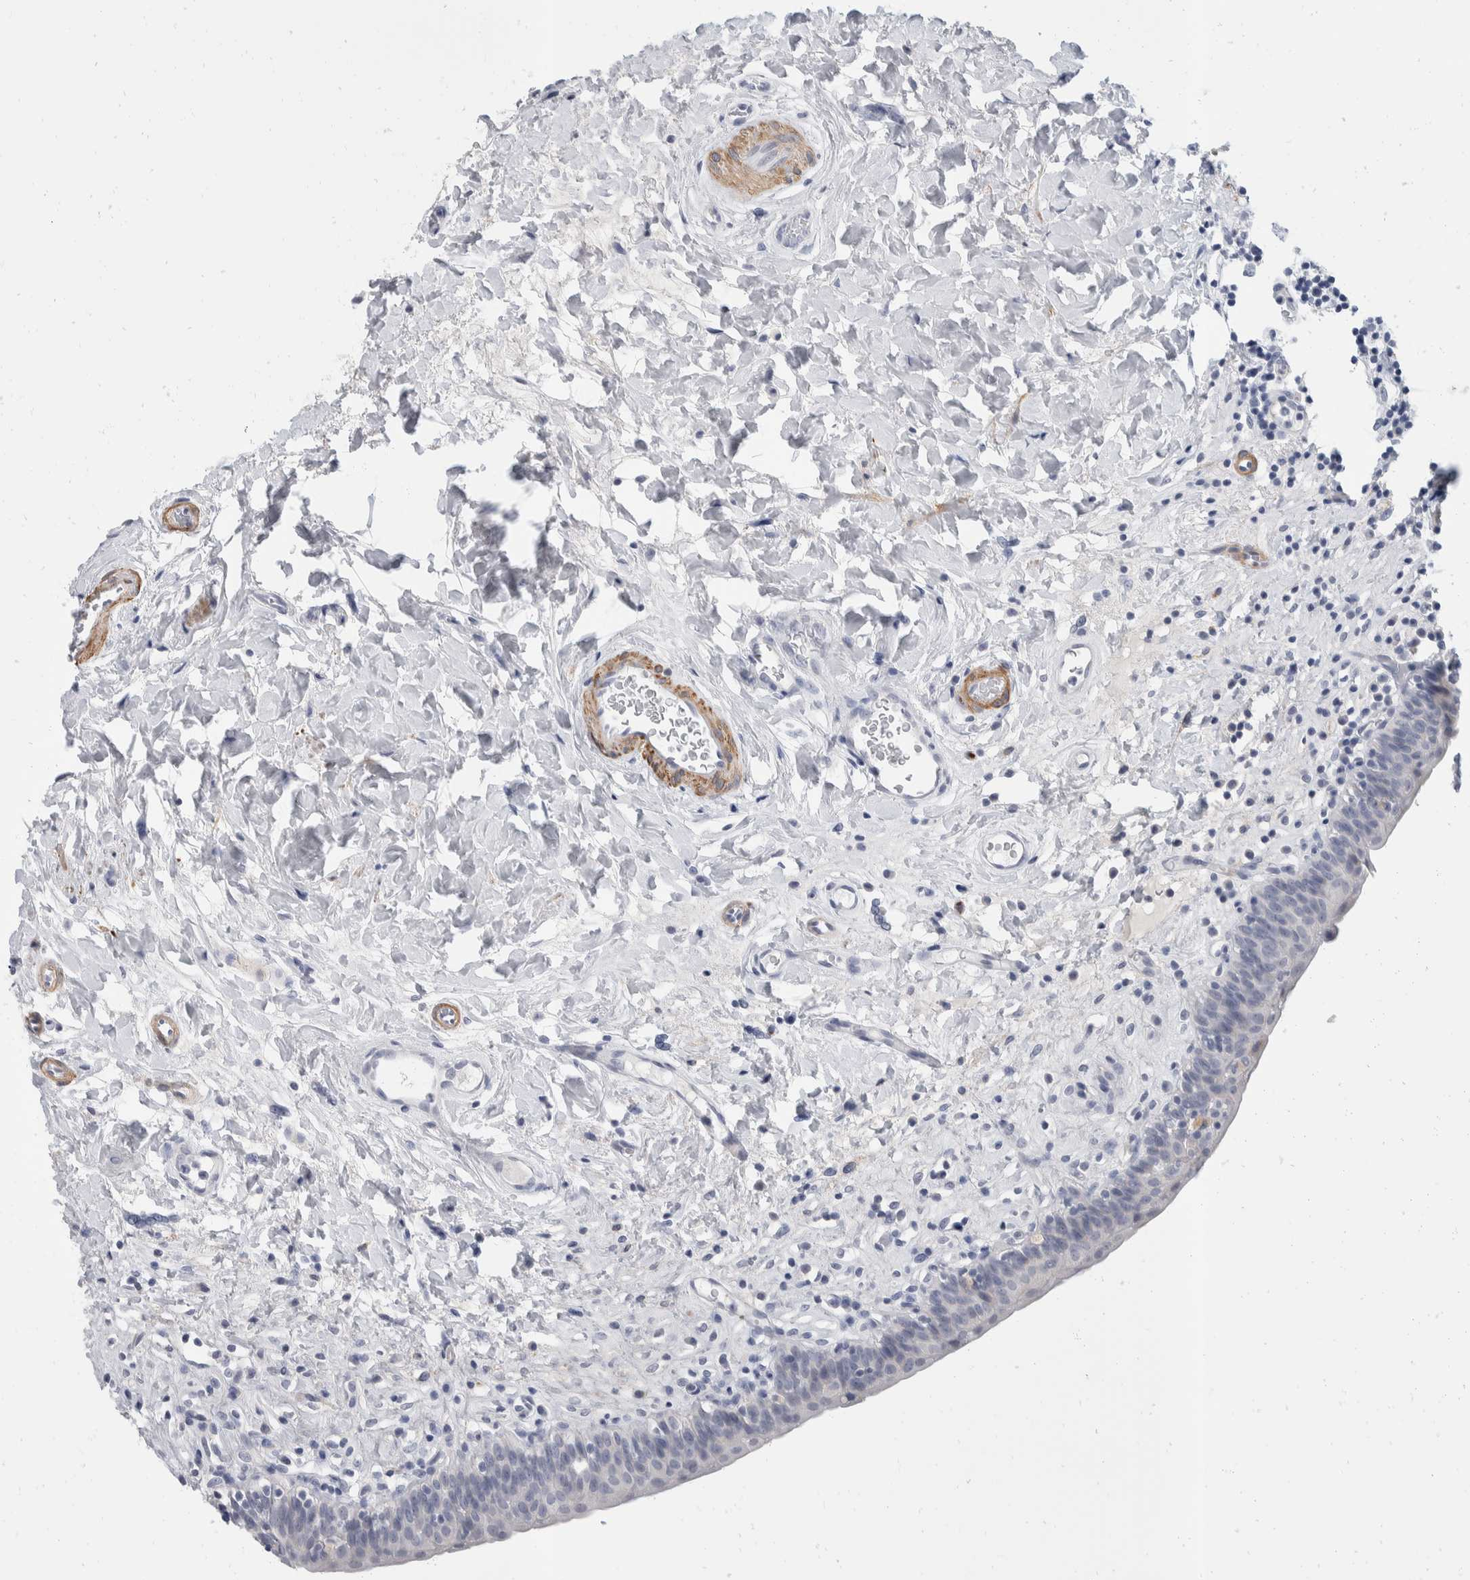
{"staining": {"intensity": "negative", "quantity": "none", "location": "none"}, "tissue": "urinary bladder", "cell_type": "Urothelial cells", "image_type": "normal", "snomed": [{"axis": "morphology", "description": "Normal tissue, NOS"}, {"axis": "topography", "description": "Urinary bladder"}], "caption": "This is an immunohistochemistry (IHC) image of normal urinary bladder. There is no staining in urothelial cells.", "gene": "CATSPERD", "patient": {"sex": "male", "age": 83}}